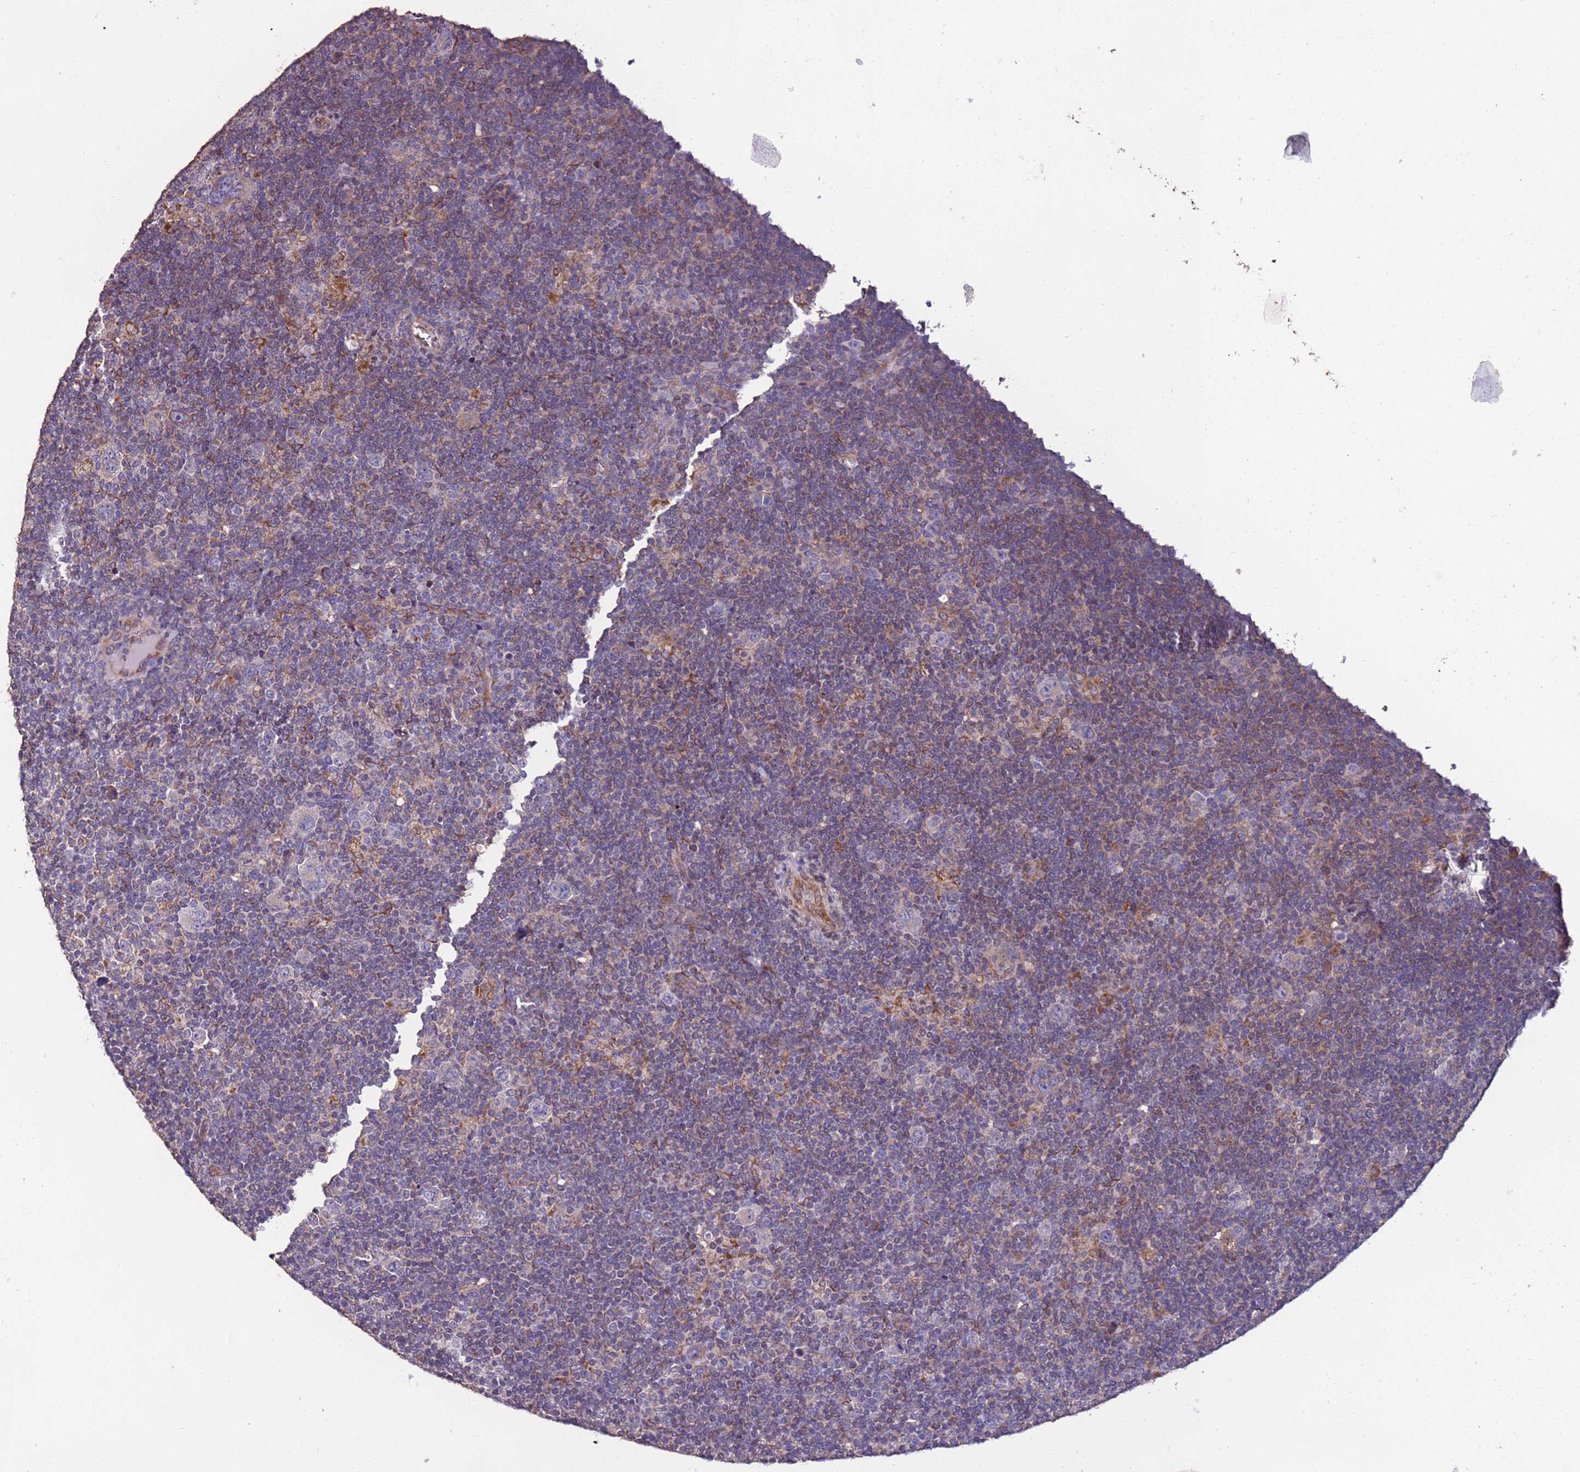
{"staining": {"intensity": "negative", "quantity": "none", "location": "none"}, "tissue": "lymphoma", "cell_type": "Tumor cells", "image_type": "cancer", "snomed": [{"axis": "morphology", "description": "Hodgkin's disease, NOS"}, {"axis": "topography", "description": "Lymph node"}], "caption": "IHC image of human lymphoma stained for a protein (brown), which reveals no expression in tumor cells.", "gene": "SLC41A3", "patient": {"sex": "female", "age": 57}}